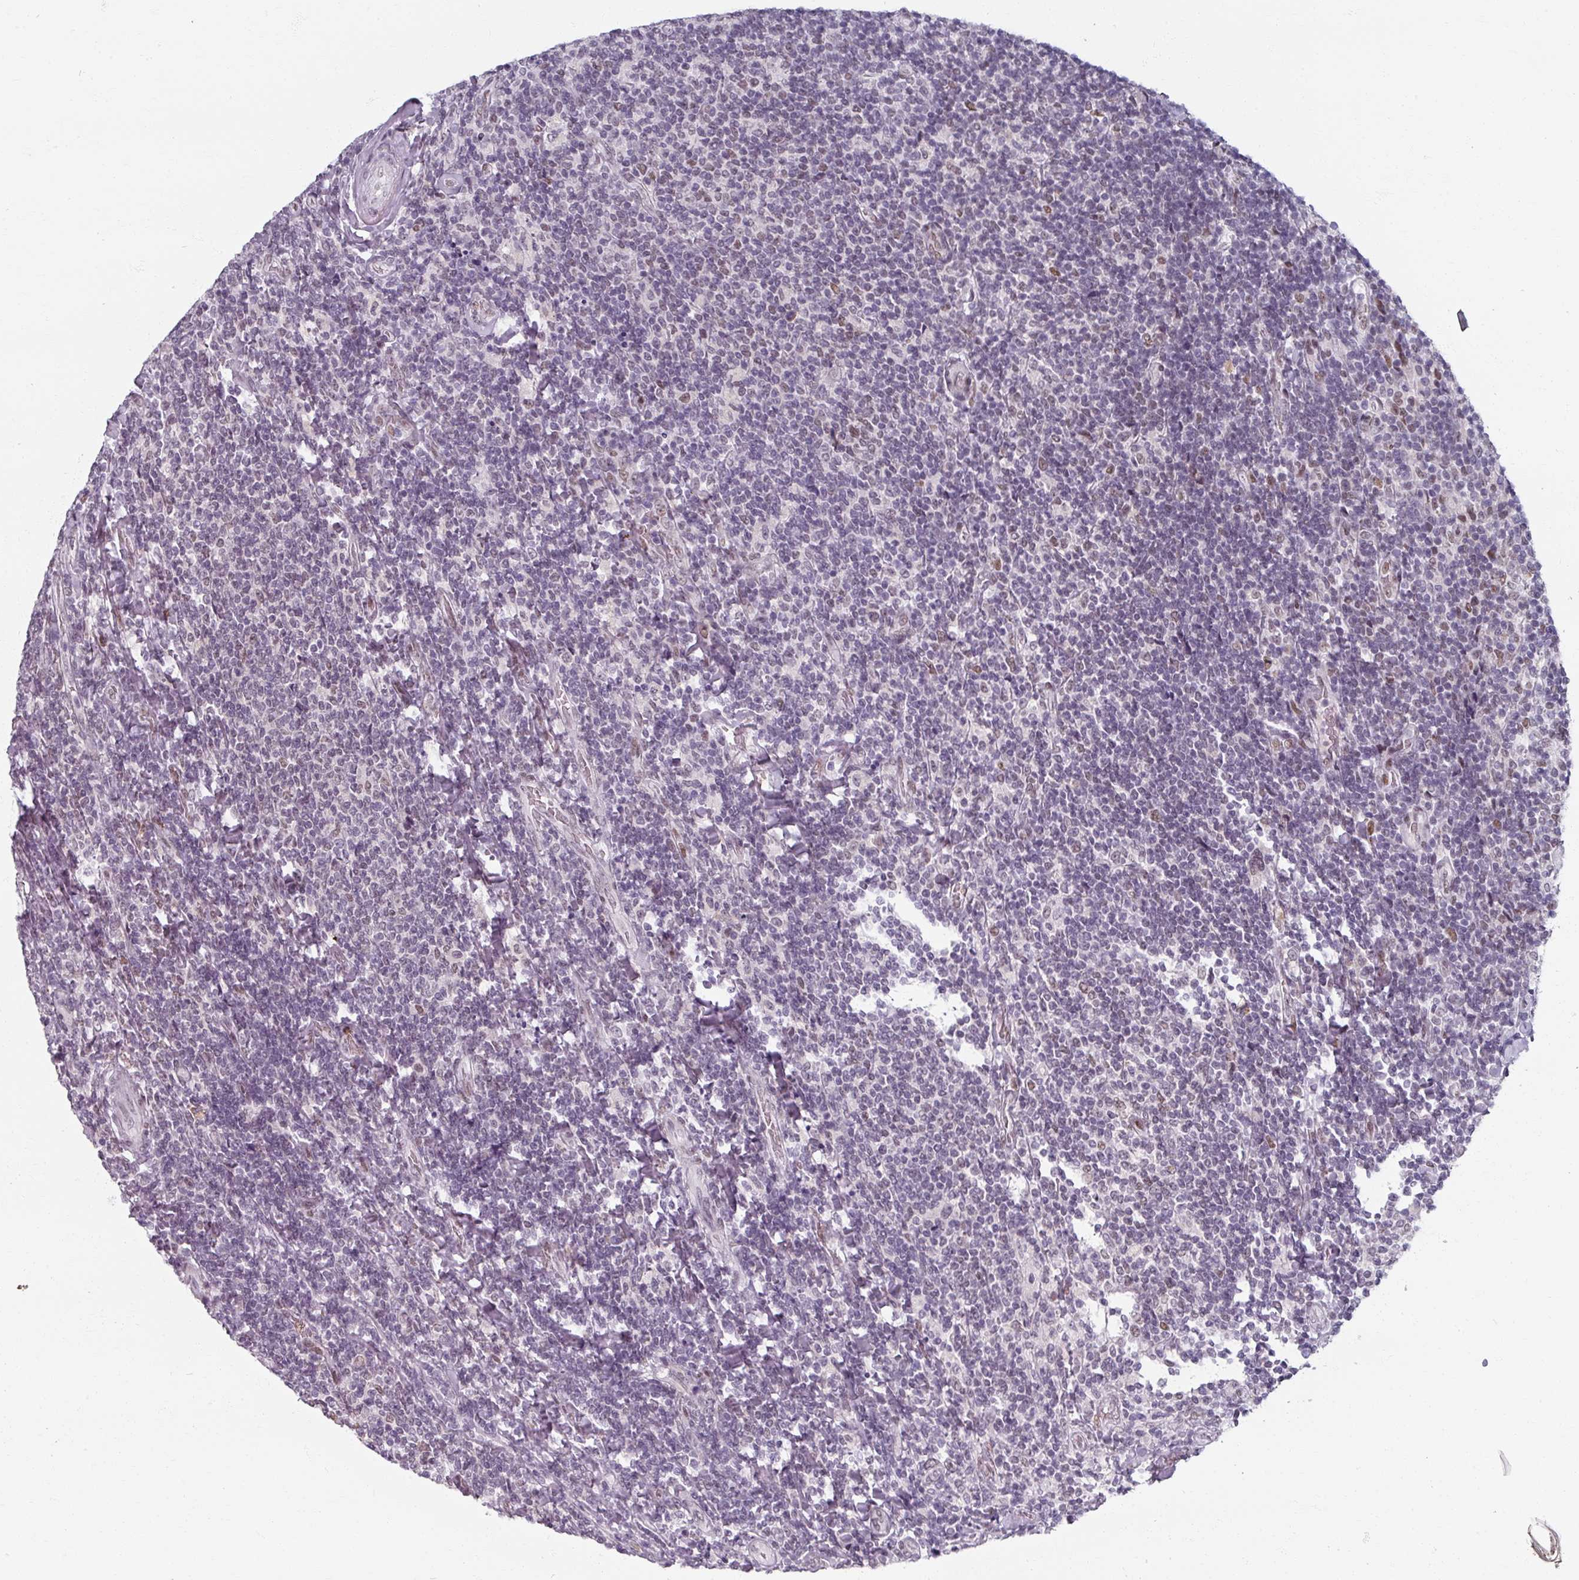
{"staining": {"intensity": "moderate", "quantity": "25%-75%", "location": "nuclear"}, "tissue": "lymphoma", "cell_type": "Tumor cells", "image_type": "cancer", "snomed": [{"axis": "morphology", "description": "Malignant lymphoma, non-Hodgkin's type, Low grade"}, {"axis": "topography", "description": "Lymph node"}], "caption": "Protein expression analysis of malignant lymphoma, non-Hodgkin's type (low-grade) shows moderate nuclear staining in about 25%-75% of tumor cells. (Stains: DAB (3,3'-diaminobenzidine) in brown, nuclei in blue, Microscopy: brightfield microscopy at high magnification).", "gene": "RIPOR3", "patient": {"sex": "male", "age": 52}}